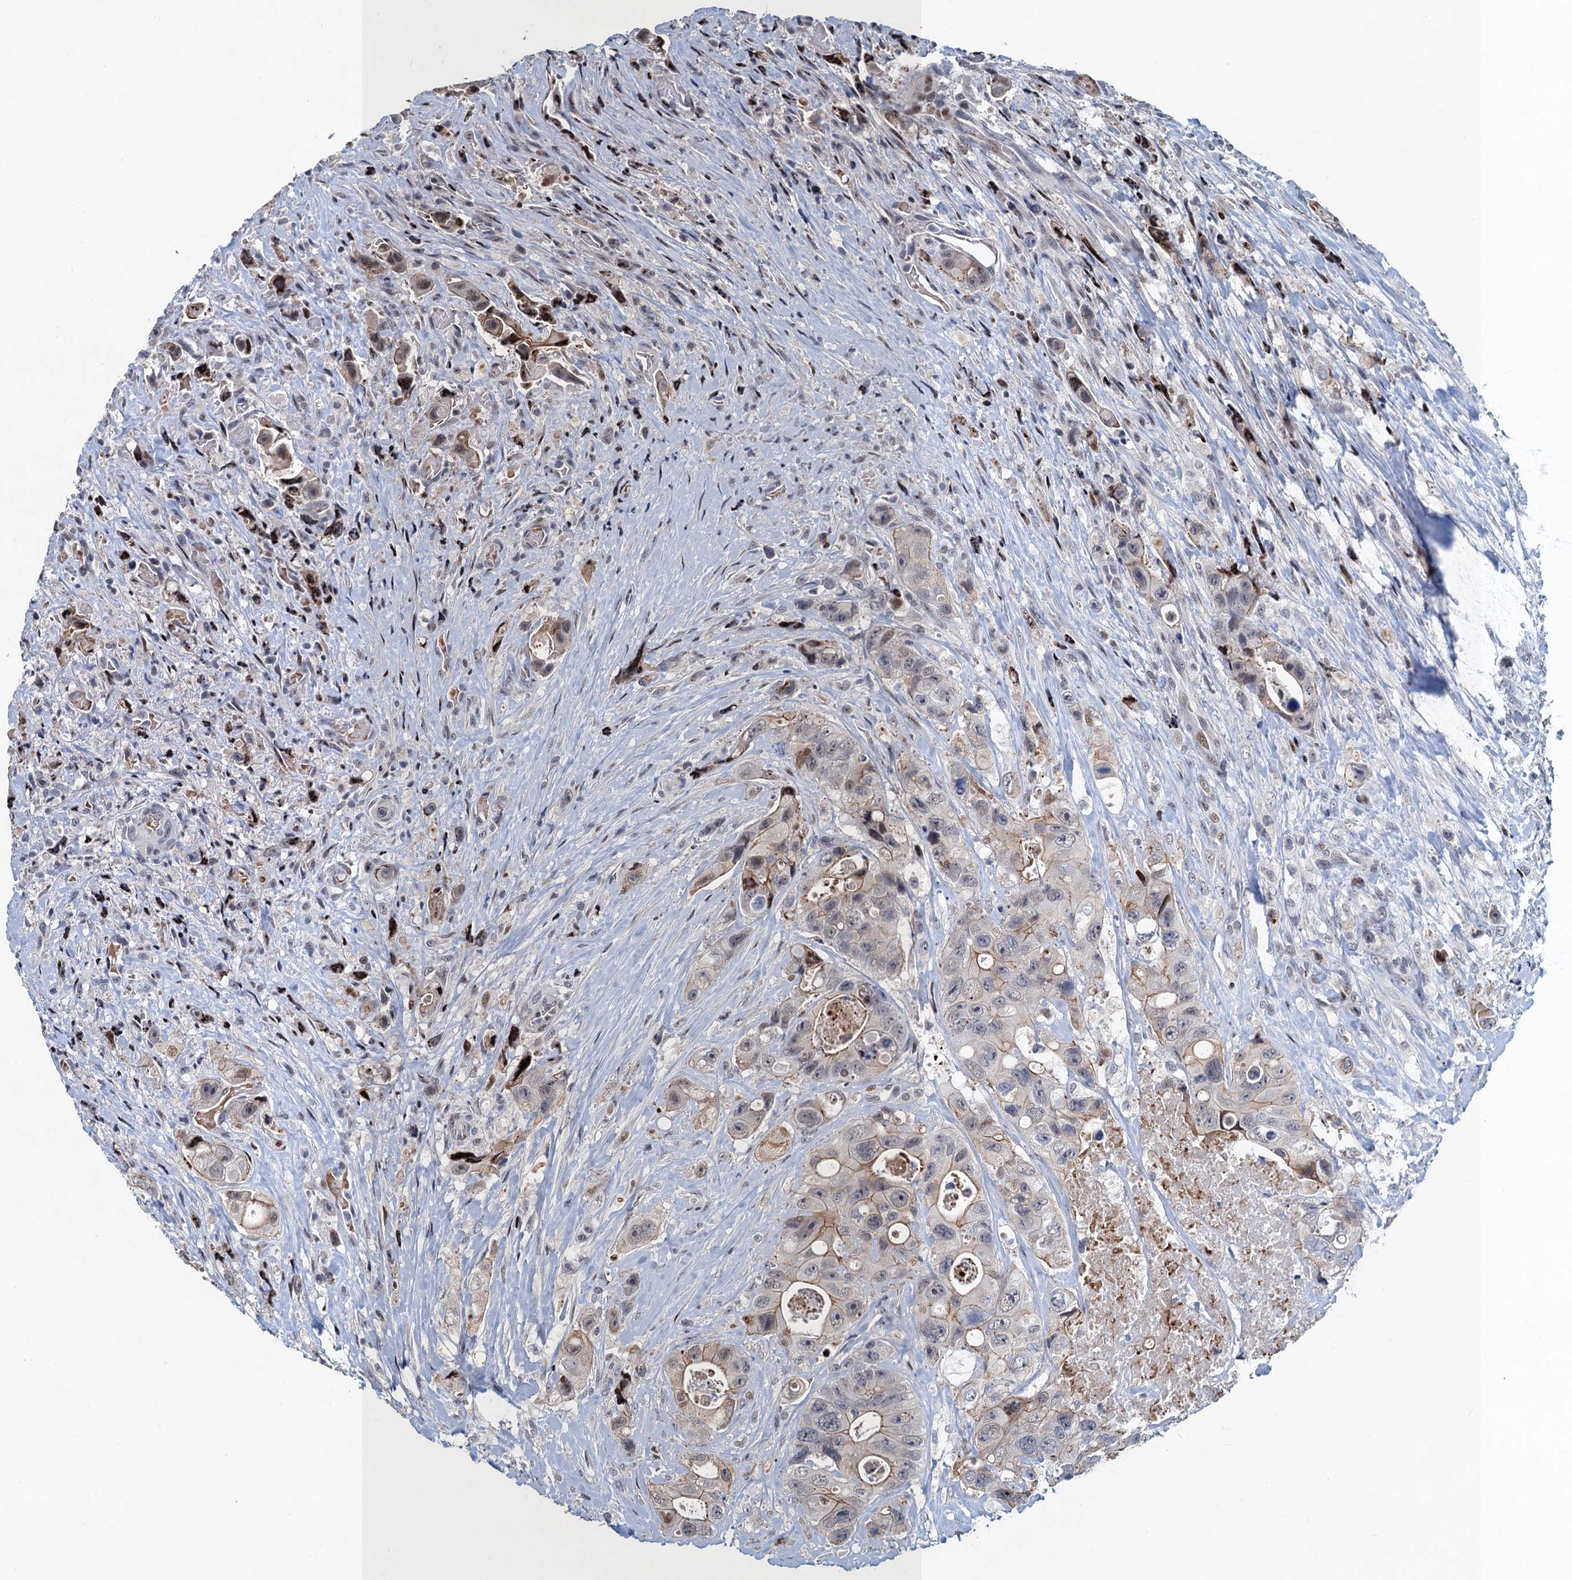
{"staining": {"intensity": "moderate", "quantity": "<25%", "location": "cytoplasmic/membranous"}, "tissue": "colorectal cancer", "cell_type": "Tumor cells", "image_type": "cancer", "snomed": [{"axis": "morphology", "description": "Adenocarcinoma, NOS"}, {"axis": "topography", "description": "Colon"}], "caption": "Moderate cytoplasmic/membranous staining is present in approximately <25% of tumor cells in colorectal cancer. The staining was performed using DAB (3,3'-diaminobenzidine) to visualize the protein expression in brown, while the nuclei were stained in blue with hematoxylin (Magnification: 20x).", "gene": "ATOSA", "patient": {"sex": "female", "age": 46}}